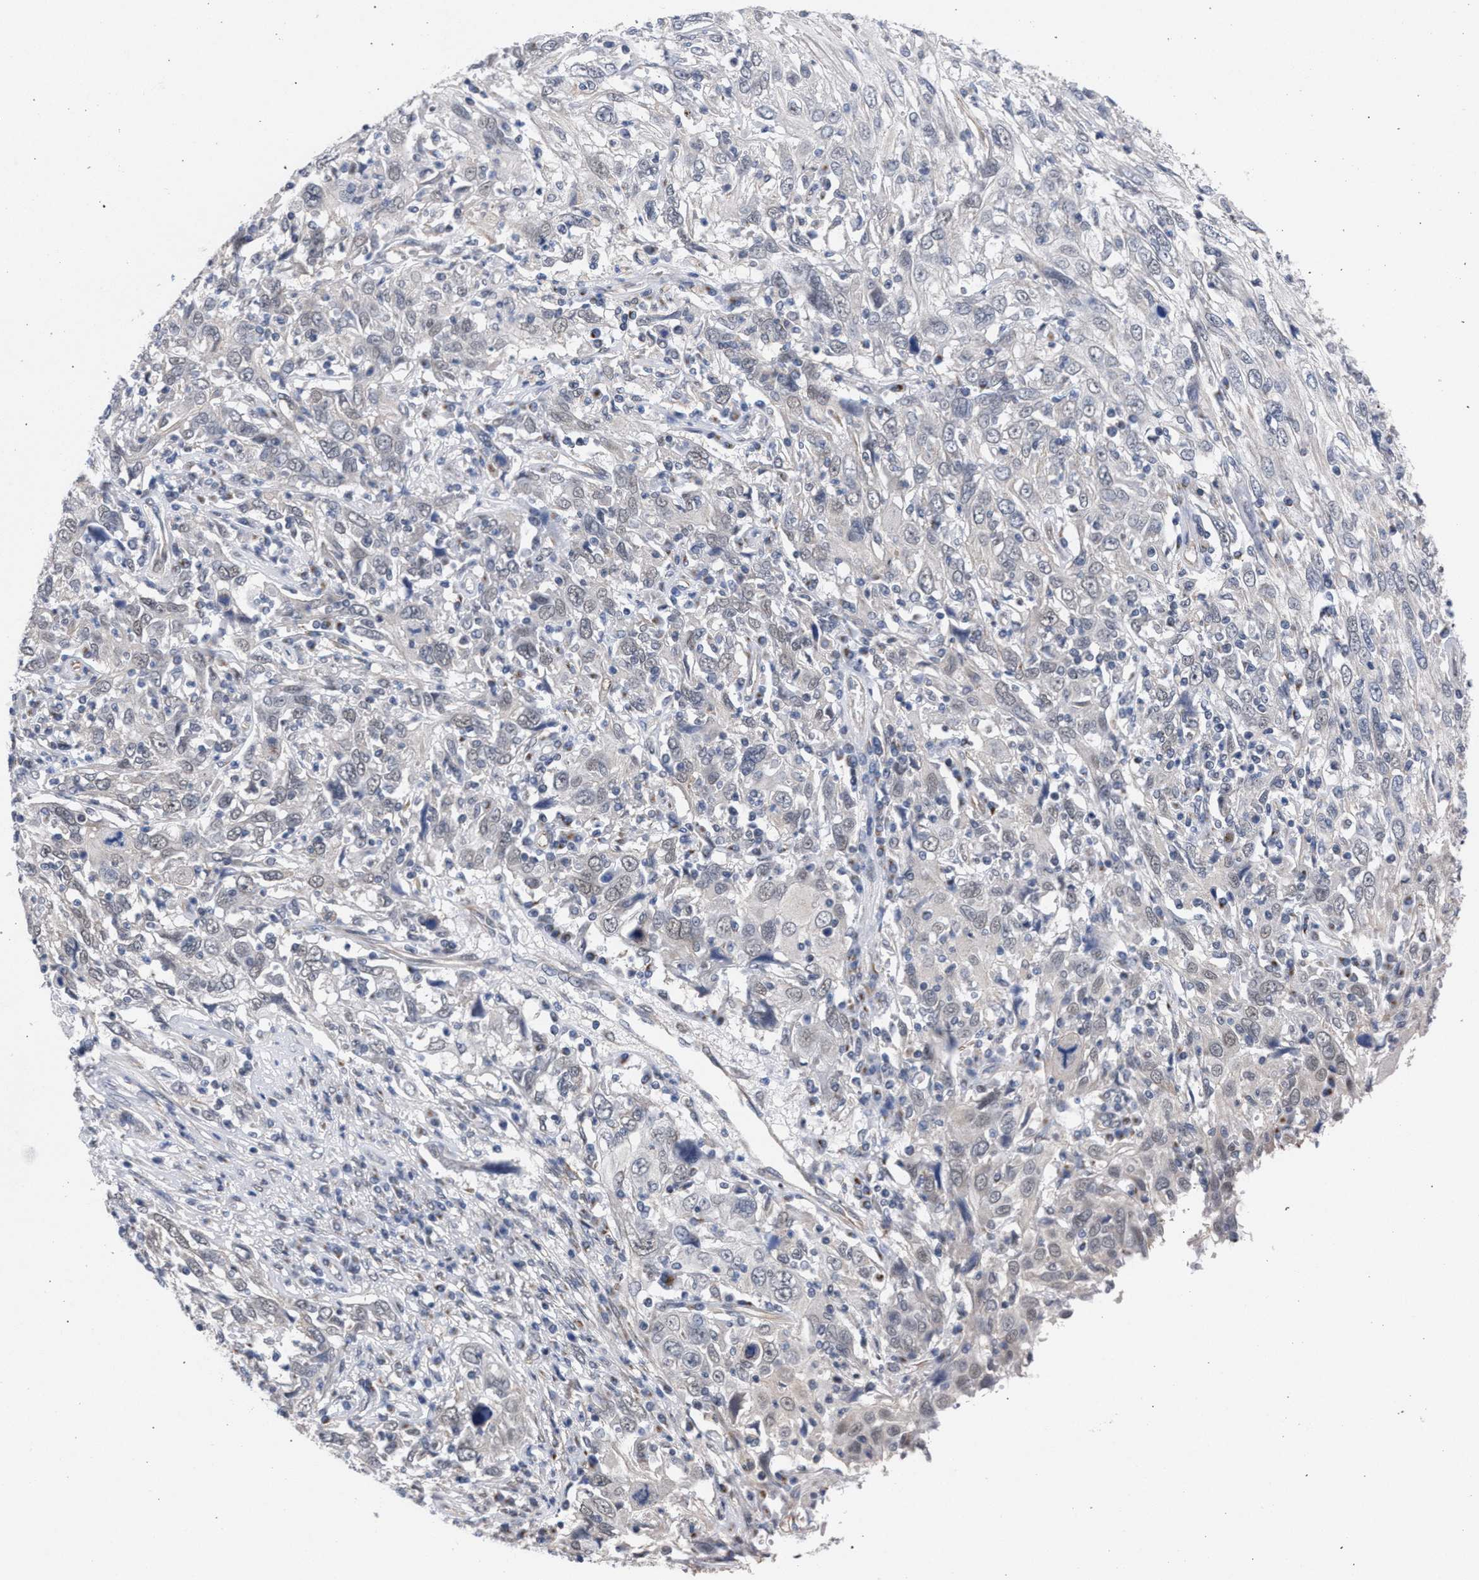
{"staining": {"intensity": "negative", "quantity": "none", "location": "none"}, "tissue": "cervical cancer", "cell_type": "Tumor cells", "image_type": "cancer", "snomed": [{"axis": "morphology", "description": "Squamous cell carcinoma, NOS"}, {"axis": "topography", "description": "Cervix"}], "caption": "Tumor cells show no significant positivity in cervical squamous cell carcinoma.", "gene": "GOLGA2", "patient": {"sex": "female", "age": 46}}